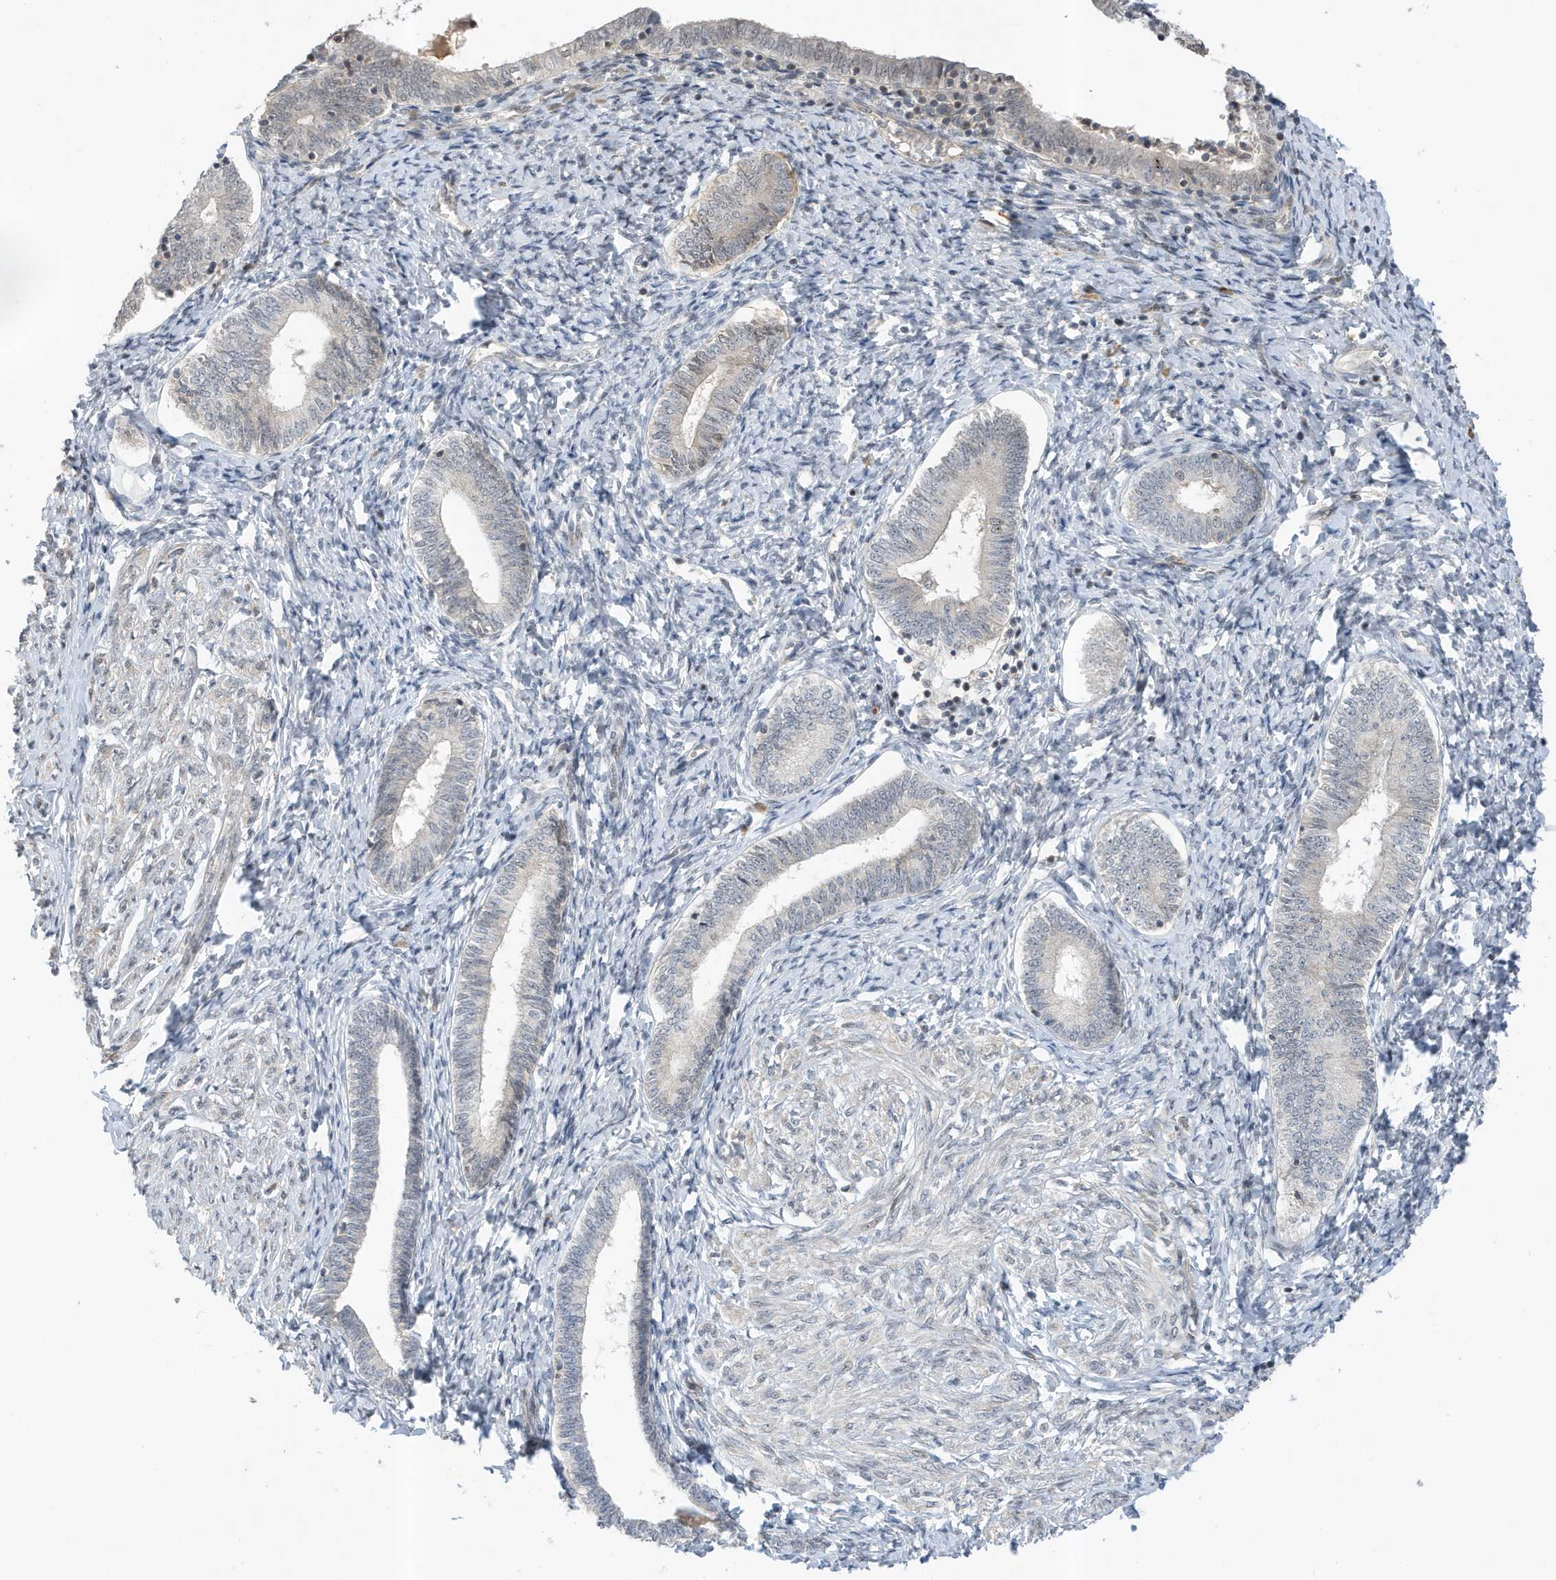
{"staining": {"intensity": "negative", "quantity": "none", "location": "none"}, "tissue": "endometrium", "cell_type": "Cells in endometrial stroma", "image_type": "normal", "snomed": [{"axis": "morphology", "description": "Normal tissue, NOS"}, {"axis": "topography", "description": "Endometrium"}], "caption": "Histopathology image shows no protein expression in cells in endometrial stroma of benign endometrium. (Stains: DAB immunohistochemistry (IHC) with hematoxylin counter stain, Microscopy: brightfield microscopy at high magnification).", "gene": "MAST3", "patient": {"sex": "female", "age": 72}}